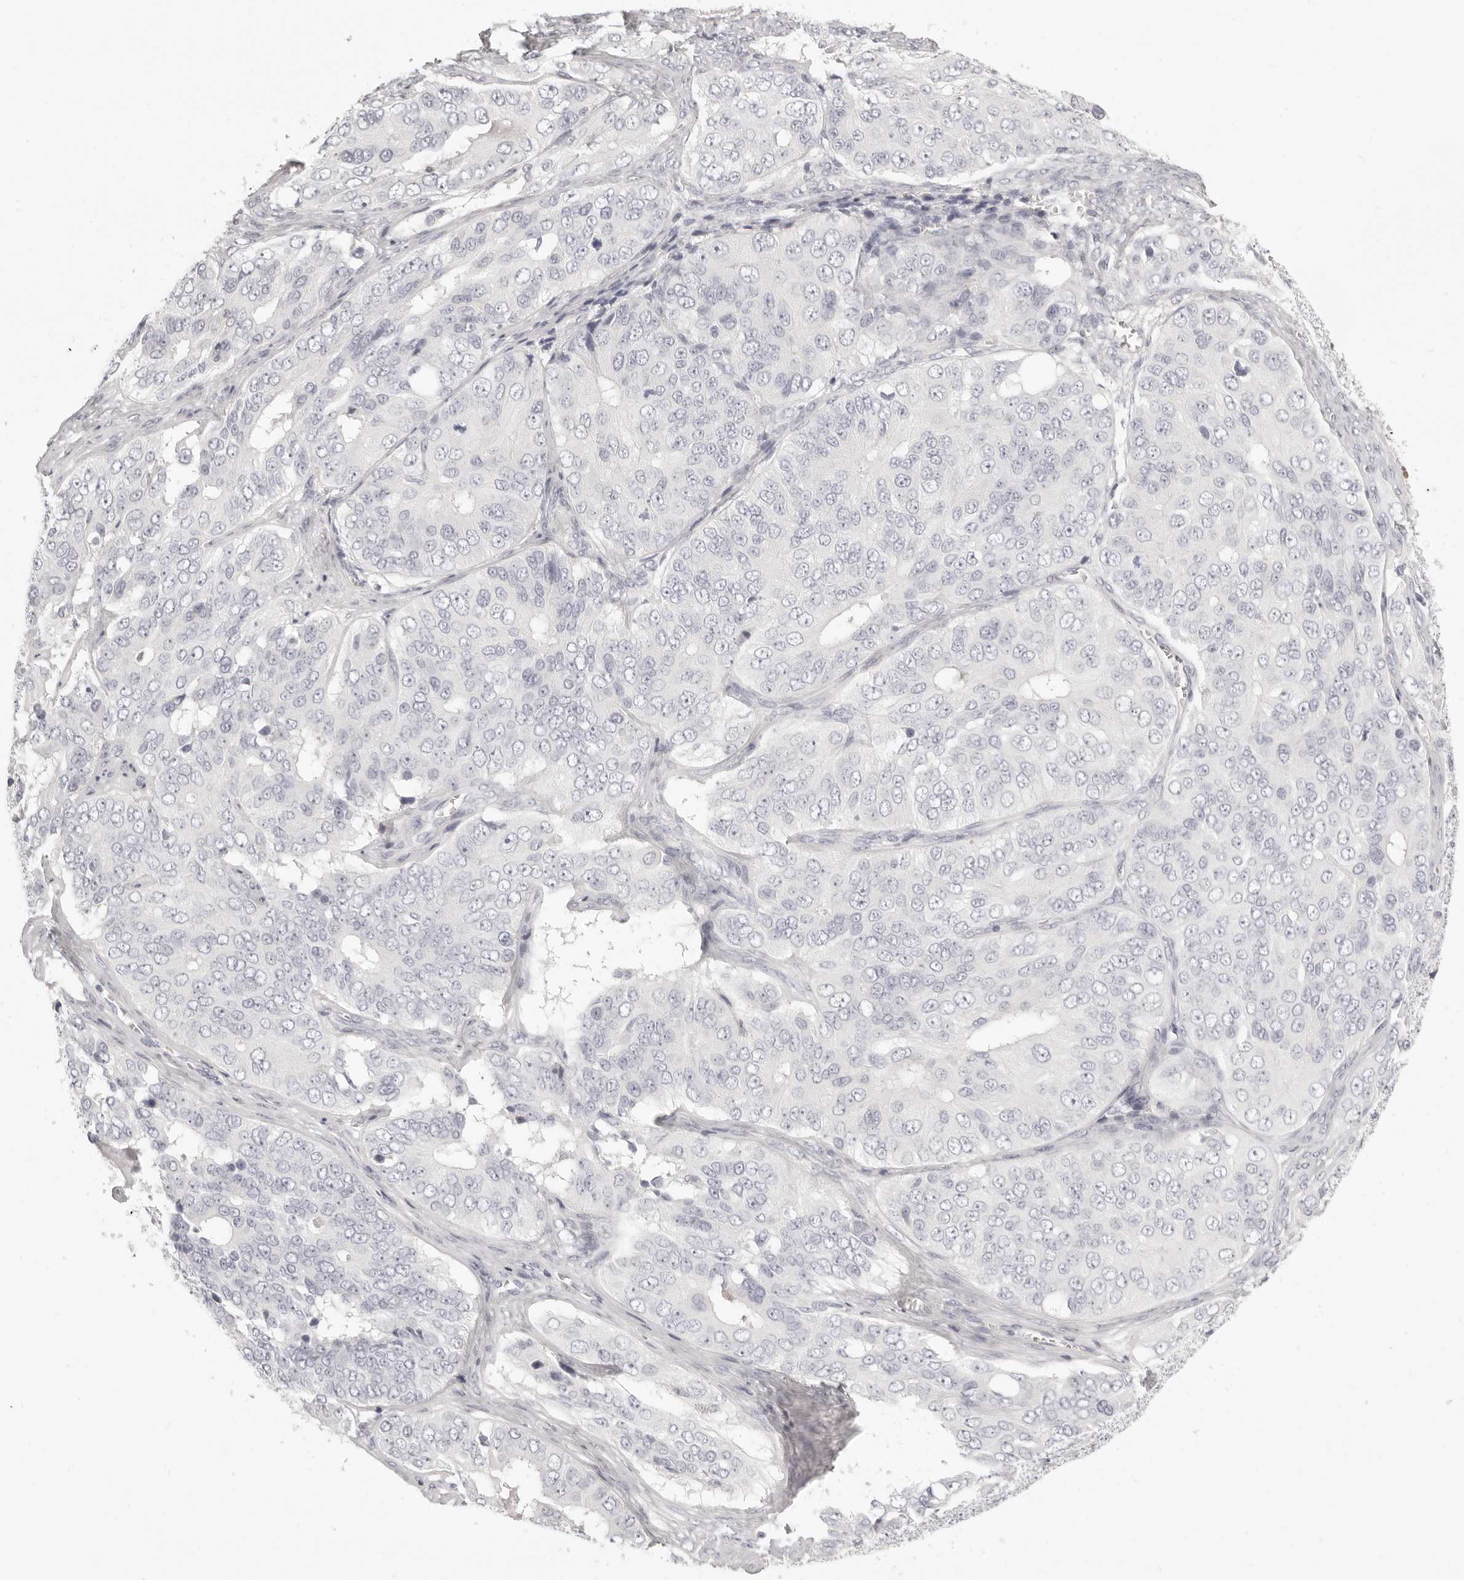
{"staining": {"intensity": "negative", "quantity": "none", "location": "none"}, "tissue": "ovarian cancer", "cell_type": "Tumor cells", "image_type": "cancer", "snomed": [{"axis": "morphology", "description": "Carcinoma, endometroid"}, {"axis": "topography", "description": "Ovary"}], "caption": "The photomicrograph exhibits no significant staining in tumor cells of endometroid carcinoma (ovarian). (DAB IHC, high magnification).", "gene": "FABP1", "patient": {"sex": "female", "age": 51}}